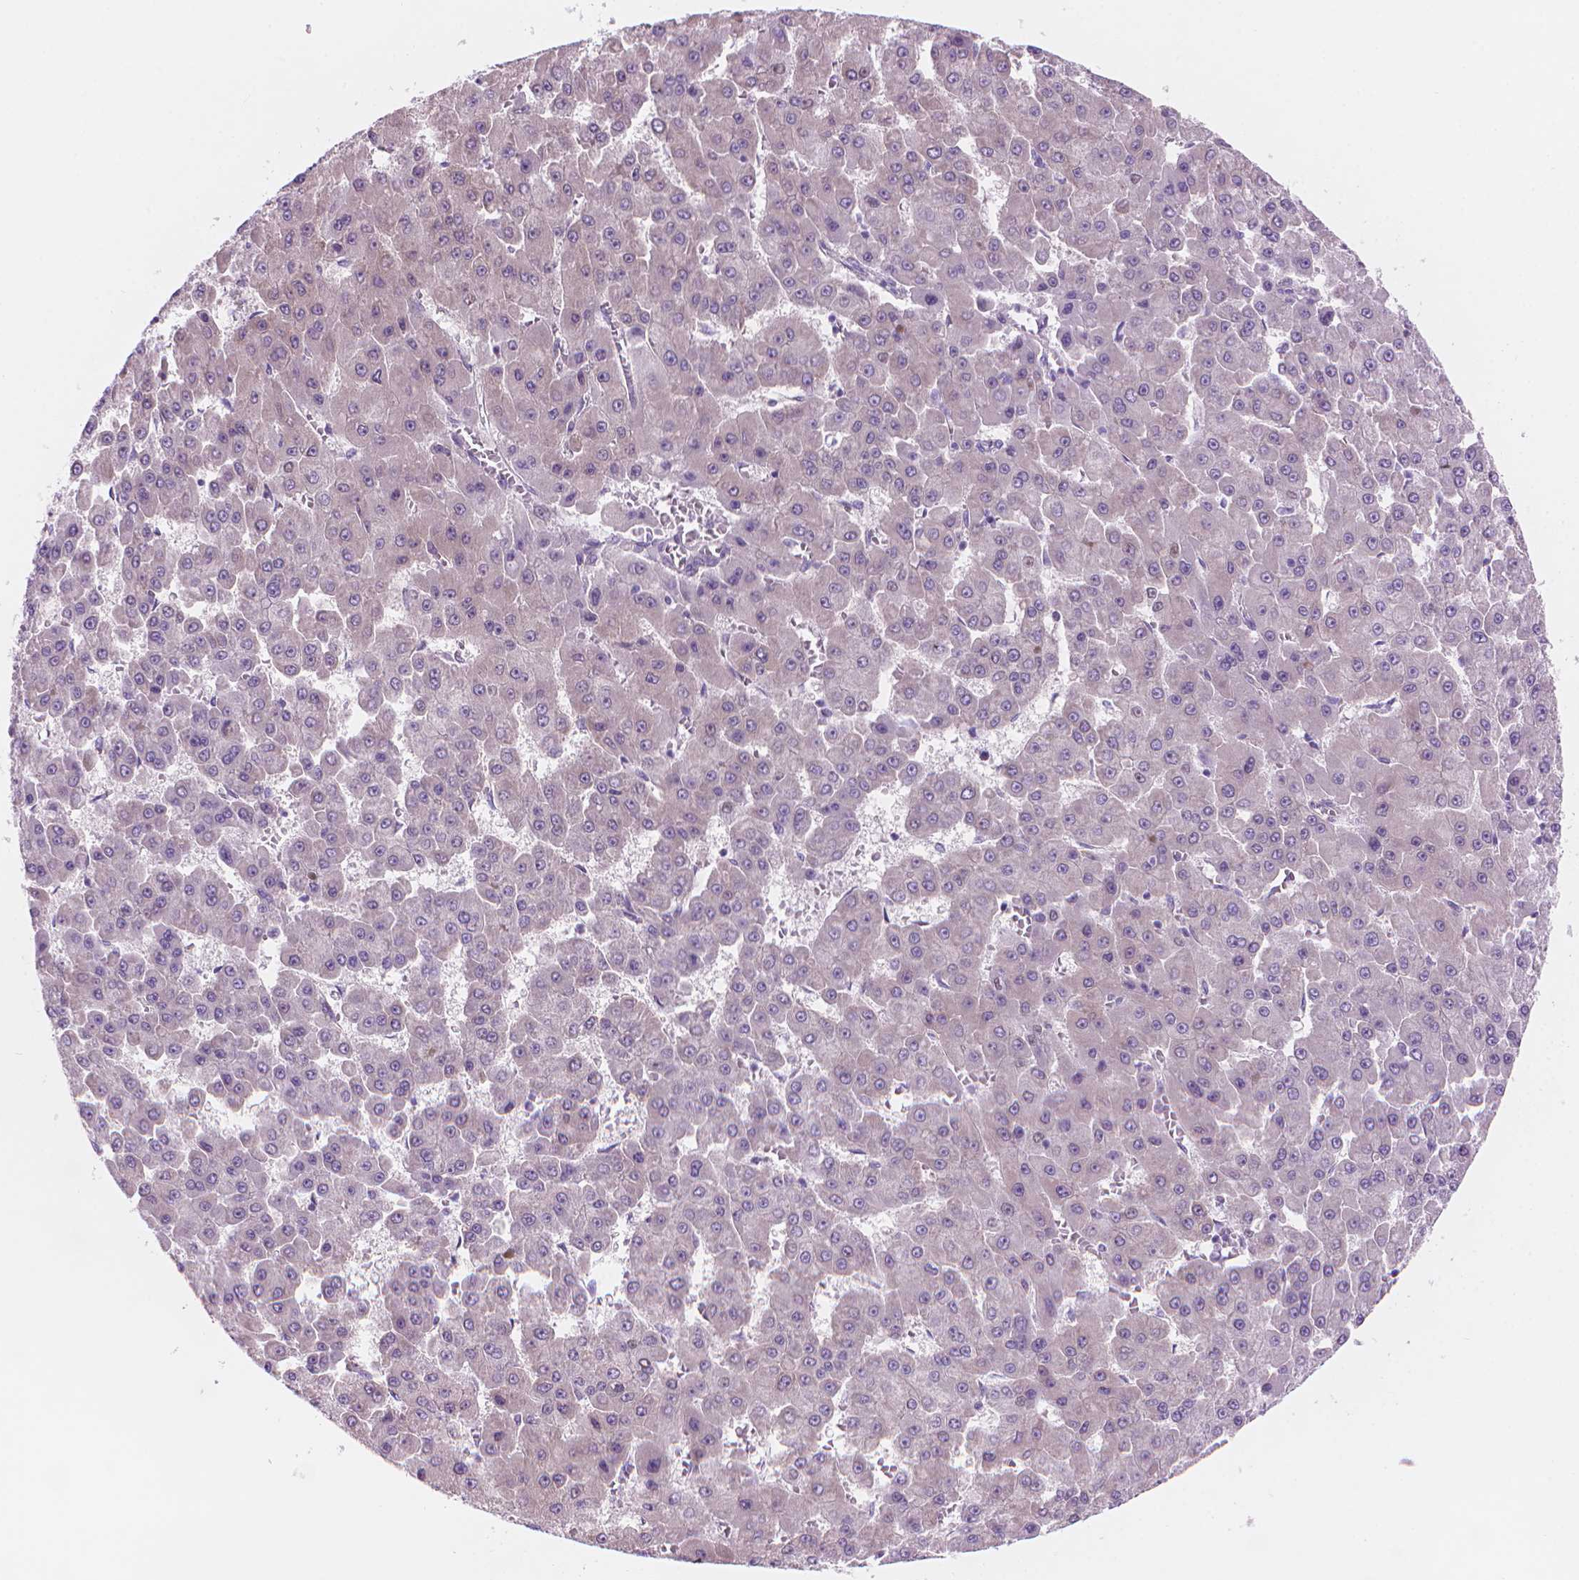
{"staining": {"intensity": "negative", "quantity": "none", "location": "none"}, "tissue": "liver cancer", "cell_type": "Tumor cells", "image_type": "cancer", "snomed": [{"axis": "morphology", "description": "Carcinoma, Hepatocellular, NOS"}, {"axis": "topography", "description": "Liver"}], "caption": "High magnification brightfield microscopy of liver hepatocellular carcinoma stained with DAB (brown) and counterstained with hematoxylin (blue): tumor cells show no significant positivity.", "gene": "ENSG00000187186", "patient": {"sex": "male", "age": 78}}